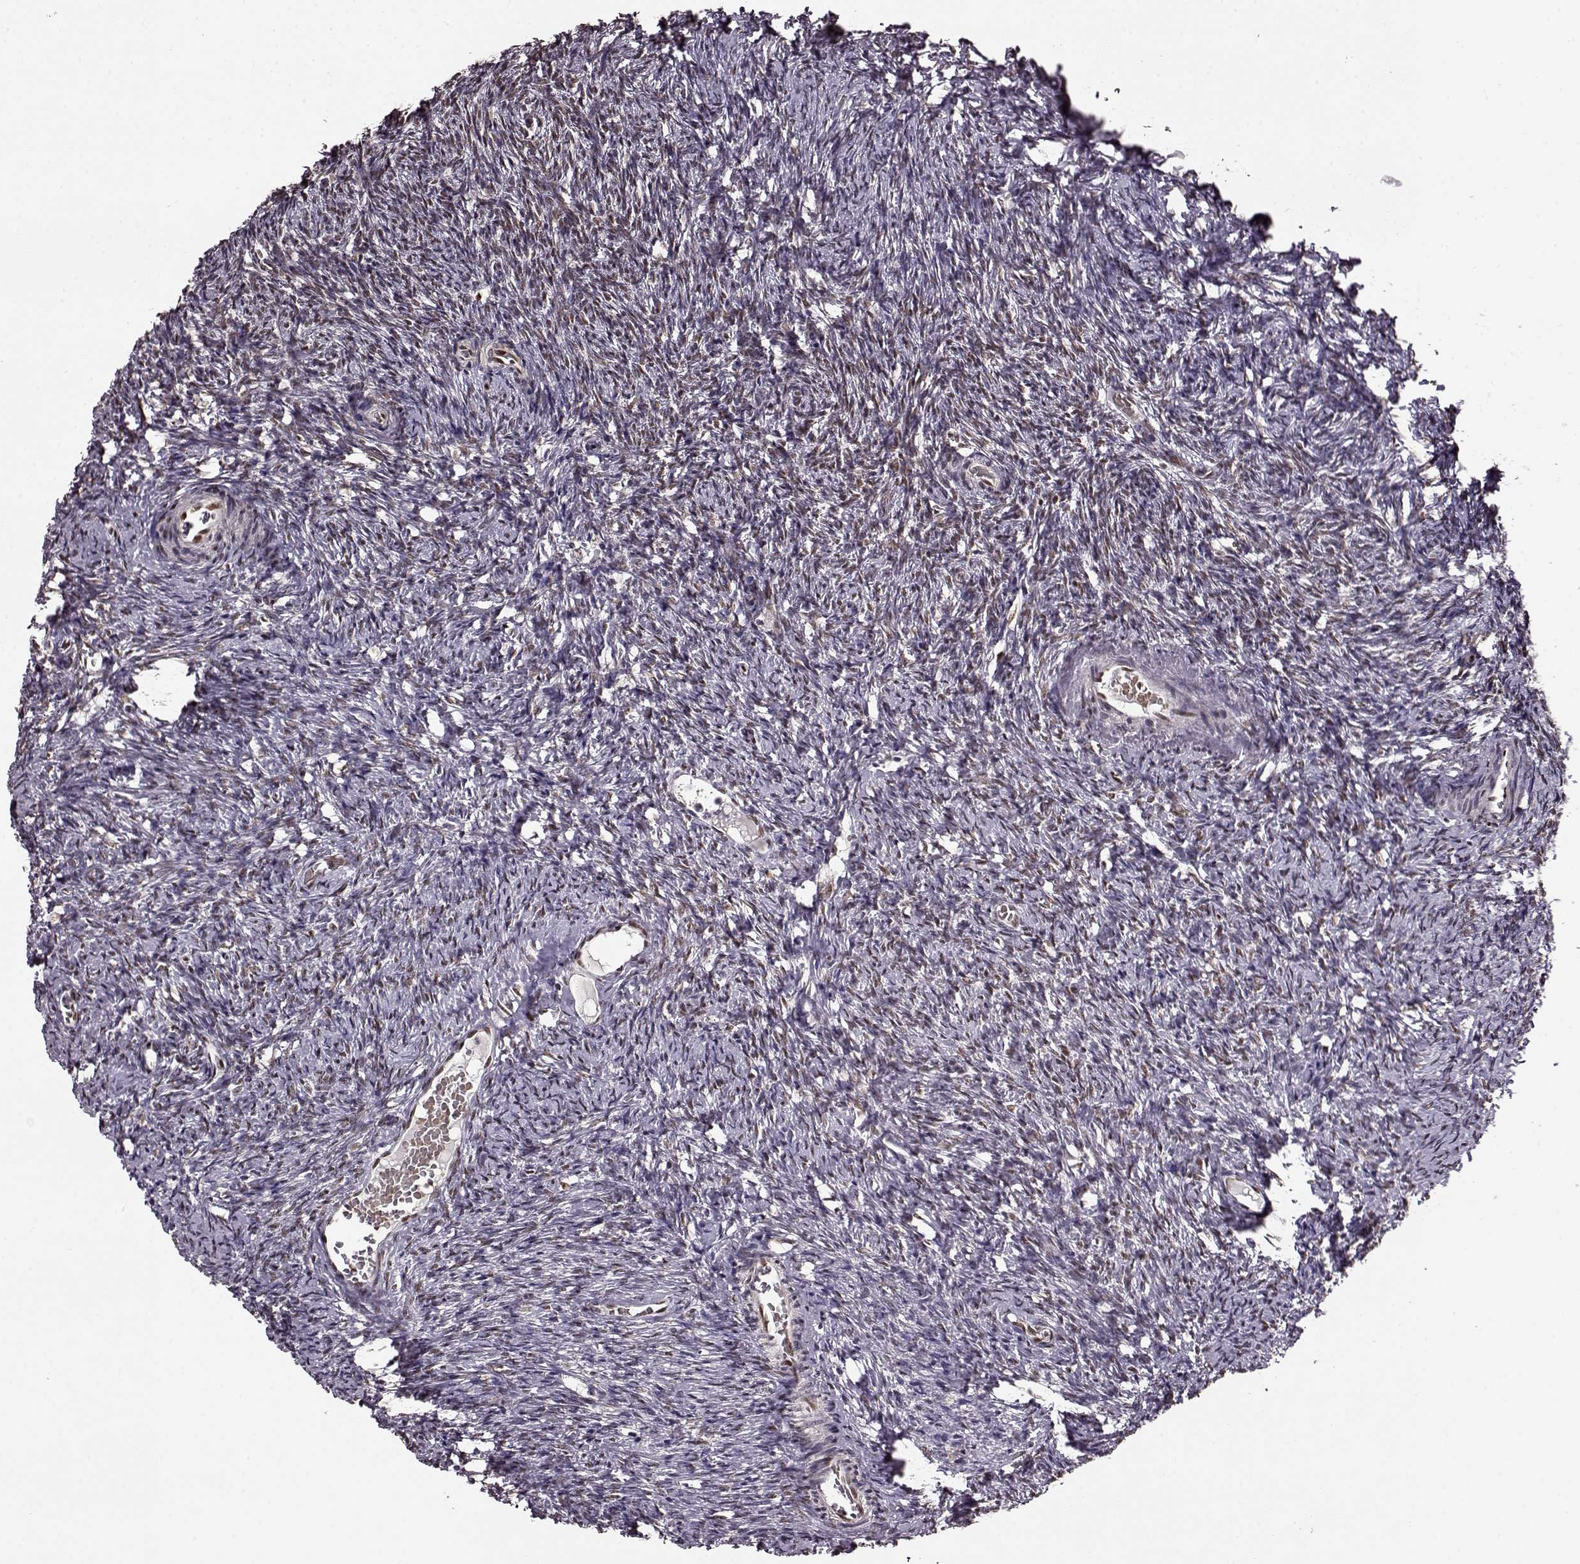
{"staining": {"intensity": "moderate", "quantity": ">75%", "location": "nuclear"}, "tissue": "ovary", "cell_type": "Follicle cells", "image_type": "normal", "snomed": [{"axis": "morphology", "description": "Normal tissue, NOS"}, {"axis": "topography", "description": "Ovary"}], "caption": "High-power microscopy captured an IHC image of unremarkable ovary, revealing moderate nuclear expression in about >75% of follicle cells. (Stains: DAB (3,3'-diaminobenzidine) in brown, nuclei in blue, Microscopy: brightfield microscopy at high magnification).", "gene": "FTO", "patient": {"sex": "female", "age": 39}}